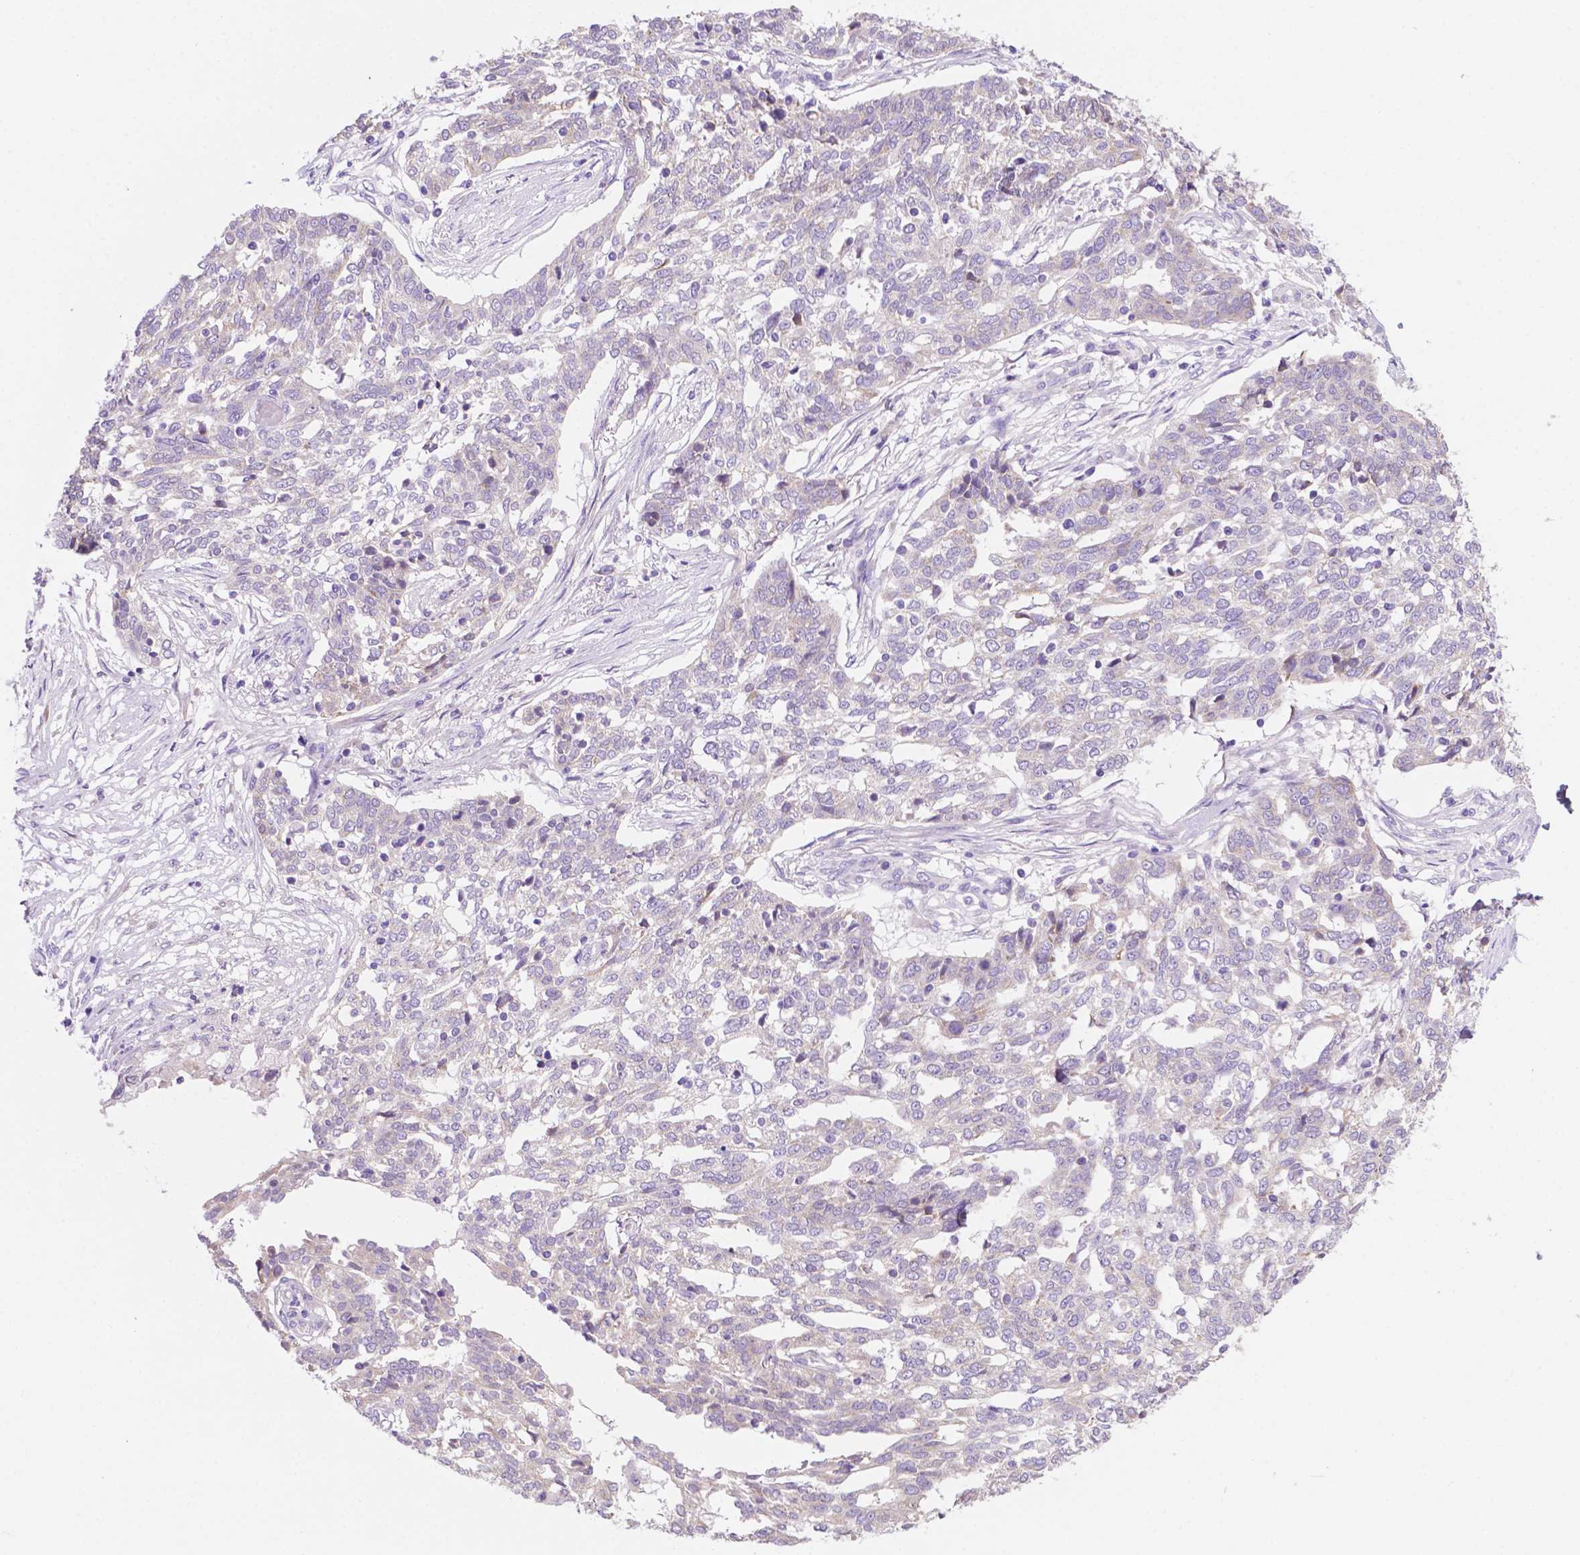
{"staining": {"intensity": "negative", "quantity": "none", "location": "none"}, "tissue": "ovarian cancer", "cell_type": "Tumor cells", "image_type": "cancer", "snomed": [{"axis": "morphology", "description": "Cystadenocarcinoma, serous, NOS"}, {"axis": "topography", "description": "Ovary"}], "caption": "The immunohistochemistry histopathology image has no significant positivity in tumor cells of ovarian cancer (serous cystadenocarcinoma) tissue.", "gene": "CEACAM7", "patient": {"sex": "female", "age": 67}}